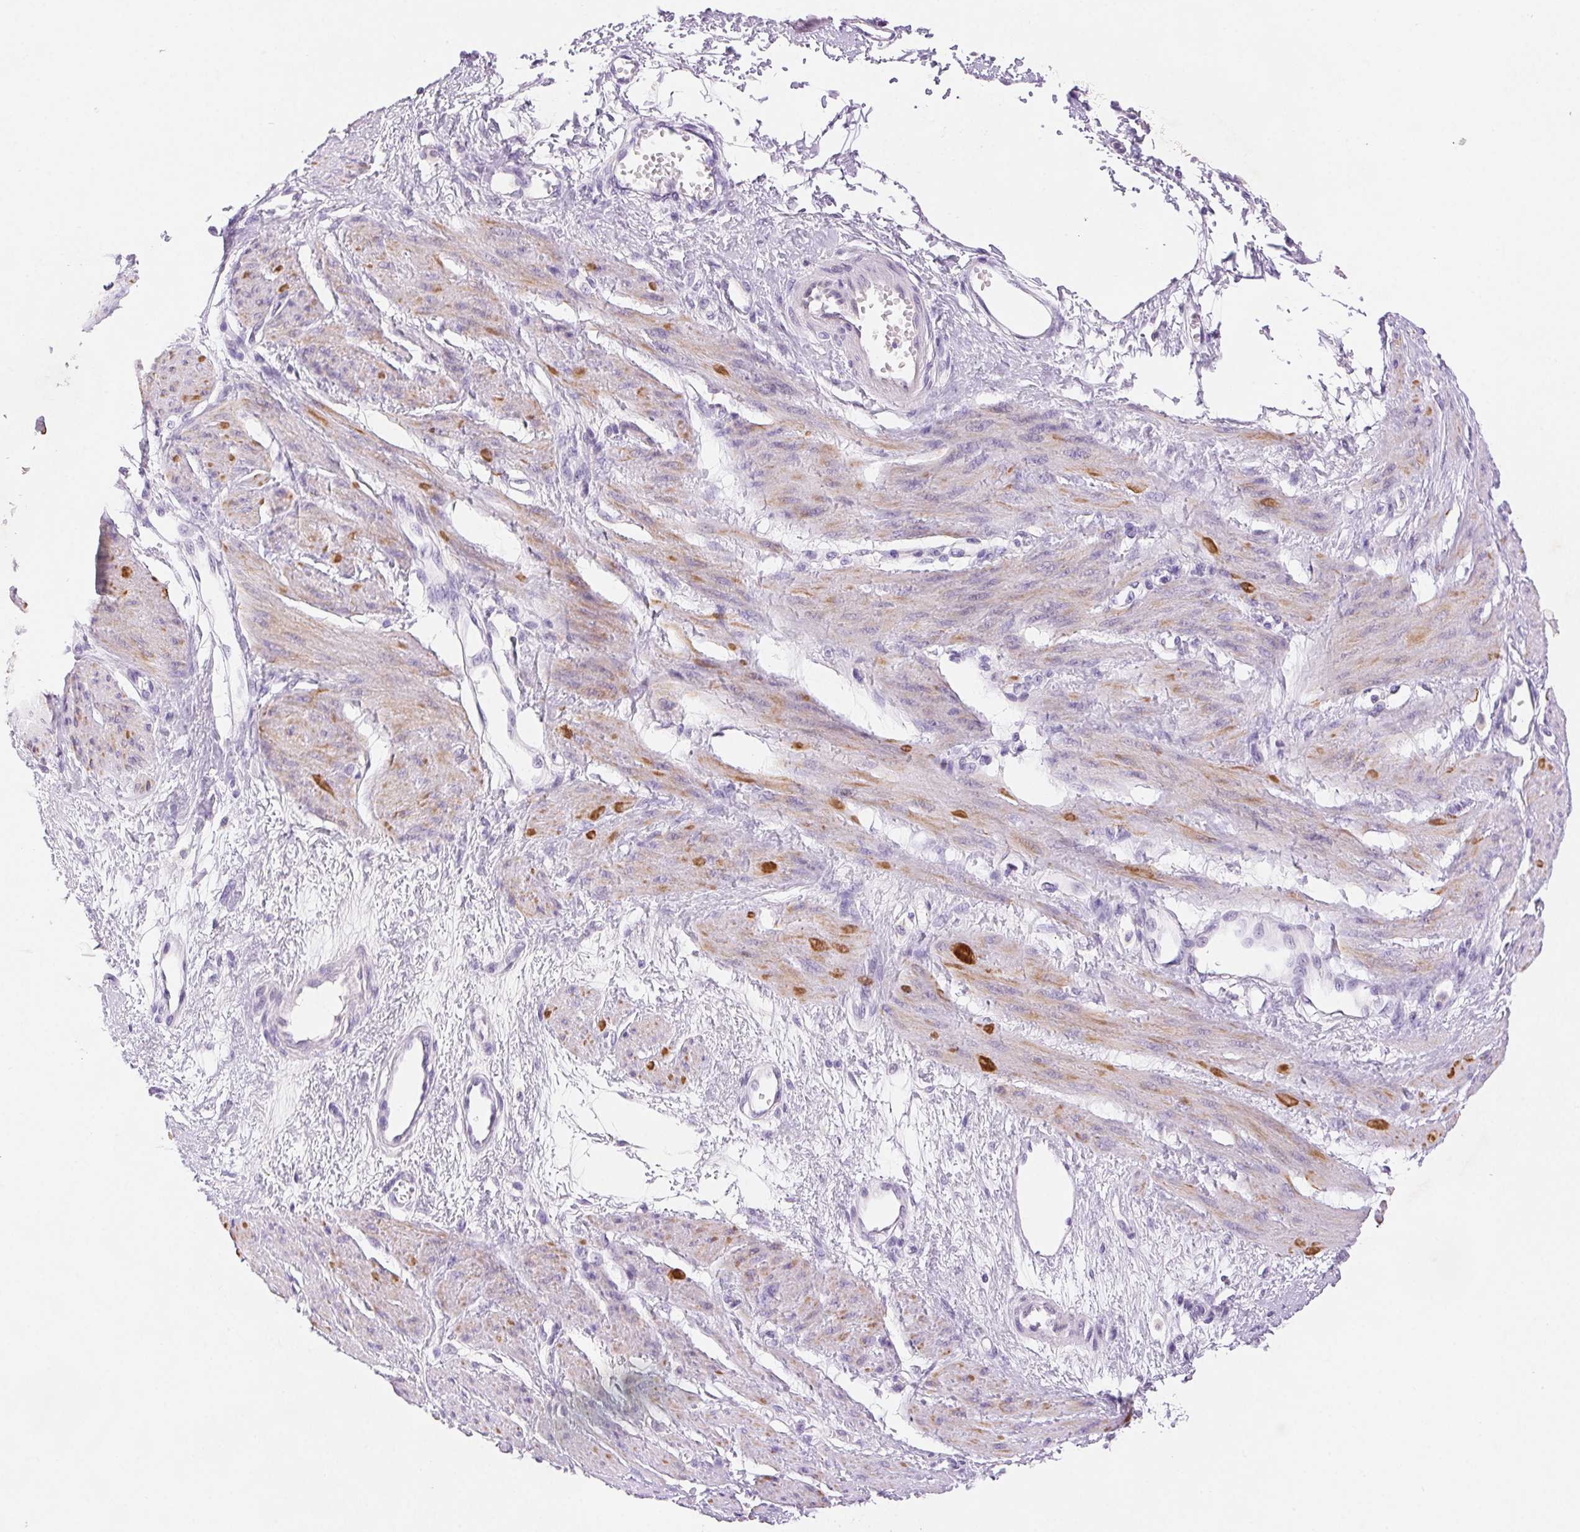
{"staining": {"intensity": "moderate", "quantity": "25%-75%", "location": "cytoplasmic/membranous"}, "tissue": "smooth muscle", "cell_type": "Smooth muscle cells", "image_type": "normal", "snomed": [{"axis": "morphology", "description": "Normal tissue, NOS"}, {"axis": "topography", "description": "Smooth muscle"}, {"axis": "topography", "description": "Uterus"}], "caption": "Immunohistochemistry (DAB (3,3'-diaminobenzidine)) staining of unremarkable smooth muscle demonstrates moderate cytoplasmic/membranous protein expression in approximately 25%-75% of smooth muscle cells.", "gene": "ARHGAP11B", "patient": {"sex": "female", "age": 39}}